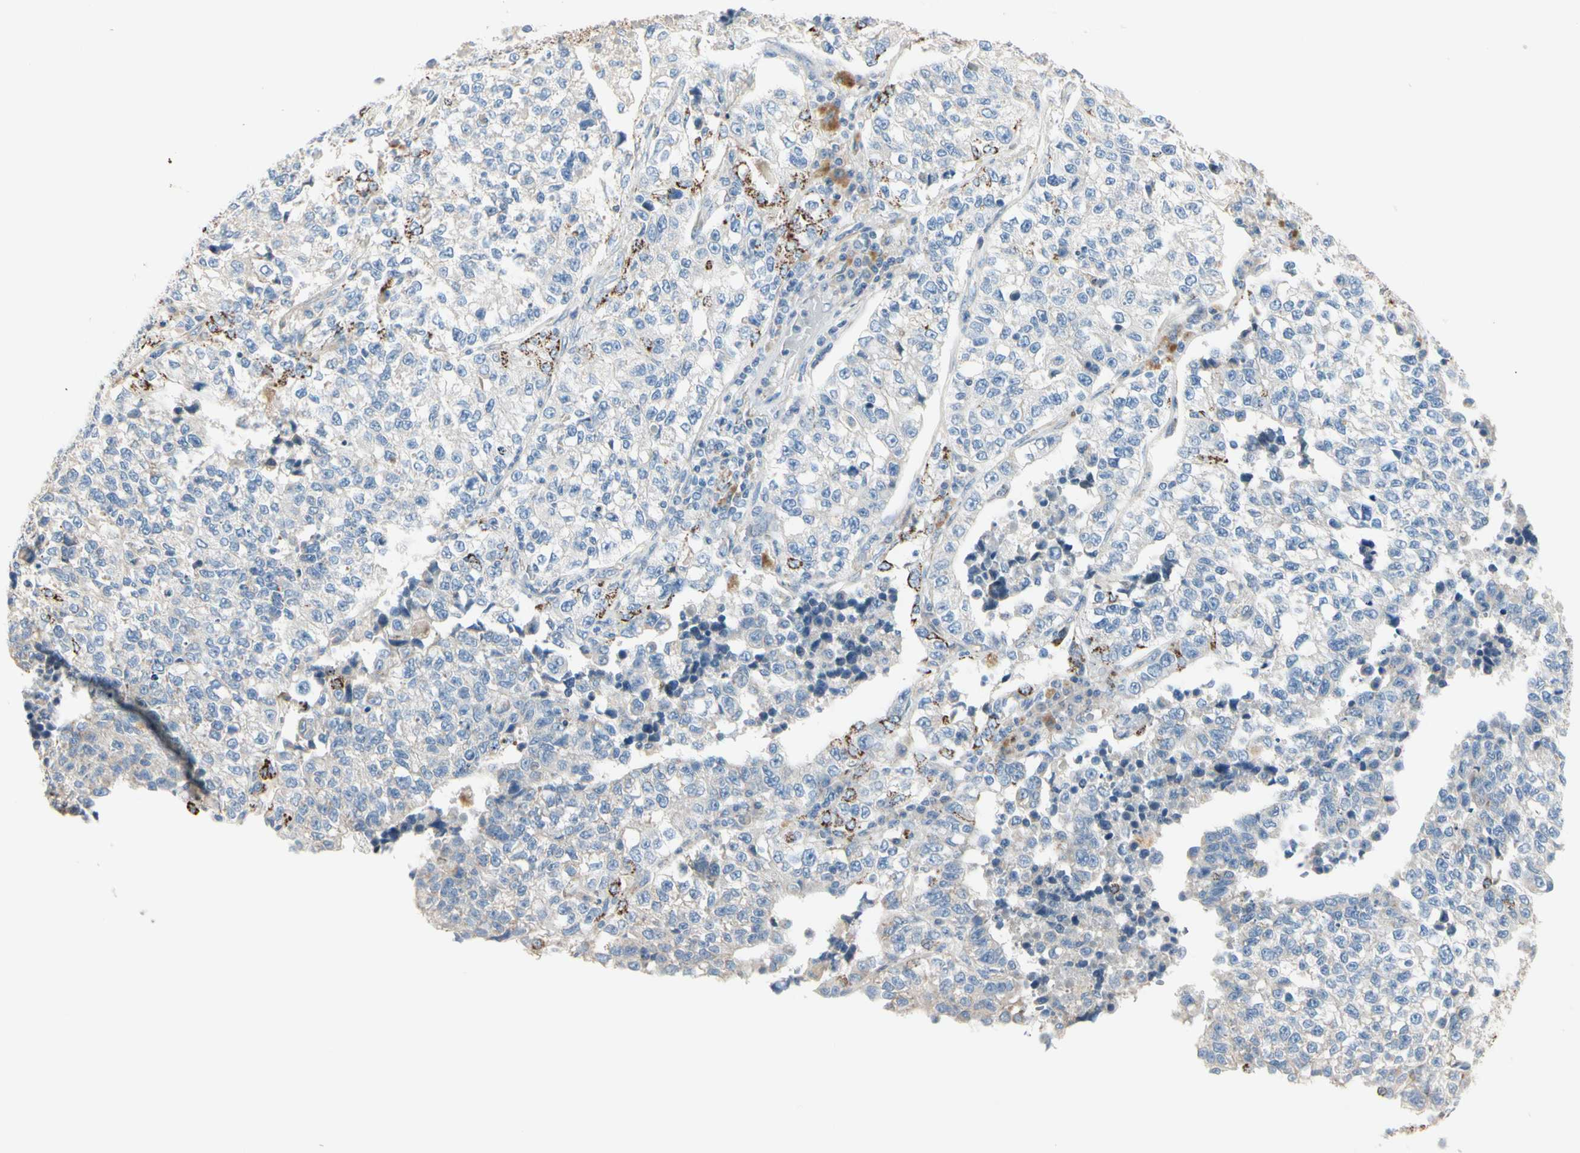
{"staining": {"intensity": "negative", "quantity": "none", "location": "none"}, "tissue": "lung cancer", "cell_type": "Tumor cells", "image_type": "cancer", "snomed": [{"axis": "morphology", "description": "Adenocarcinoma, NOS"}, {"axis": "topography", "description": "Lung"}], "caption": "Immunohistochemistry (IHC) of human adenocarcinoma (lung) demonstrates no staining in tumor cells.", "gene": "EPHA3", "patient": {"sex": "male", "age": 49}}